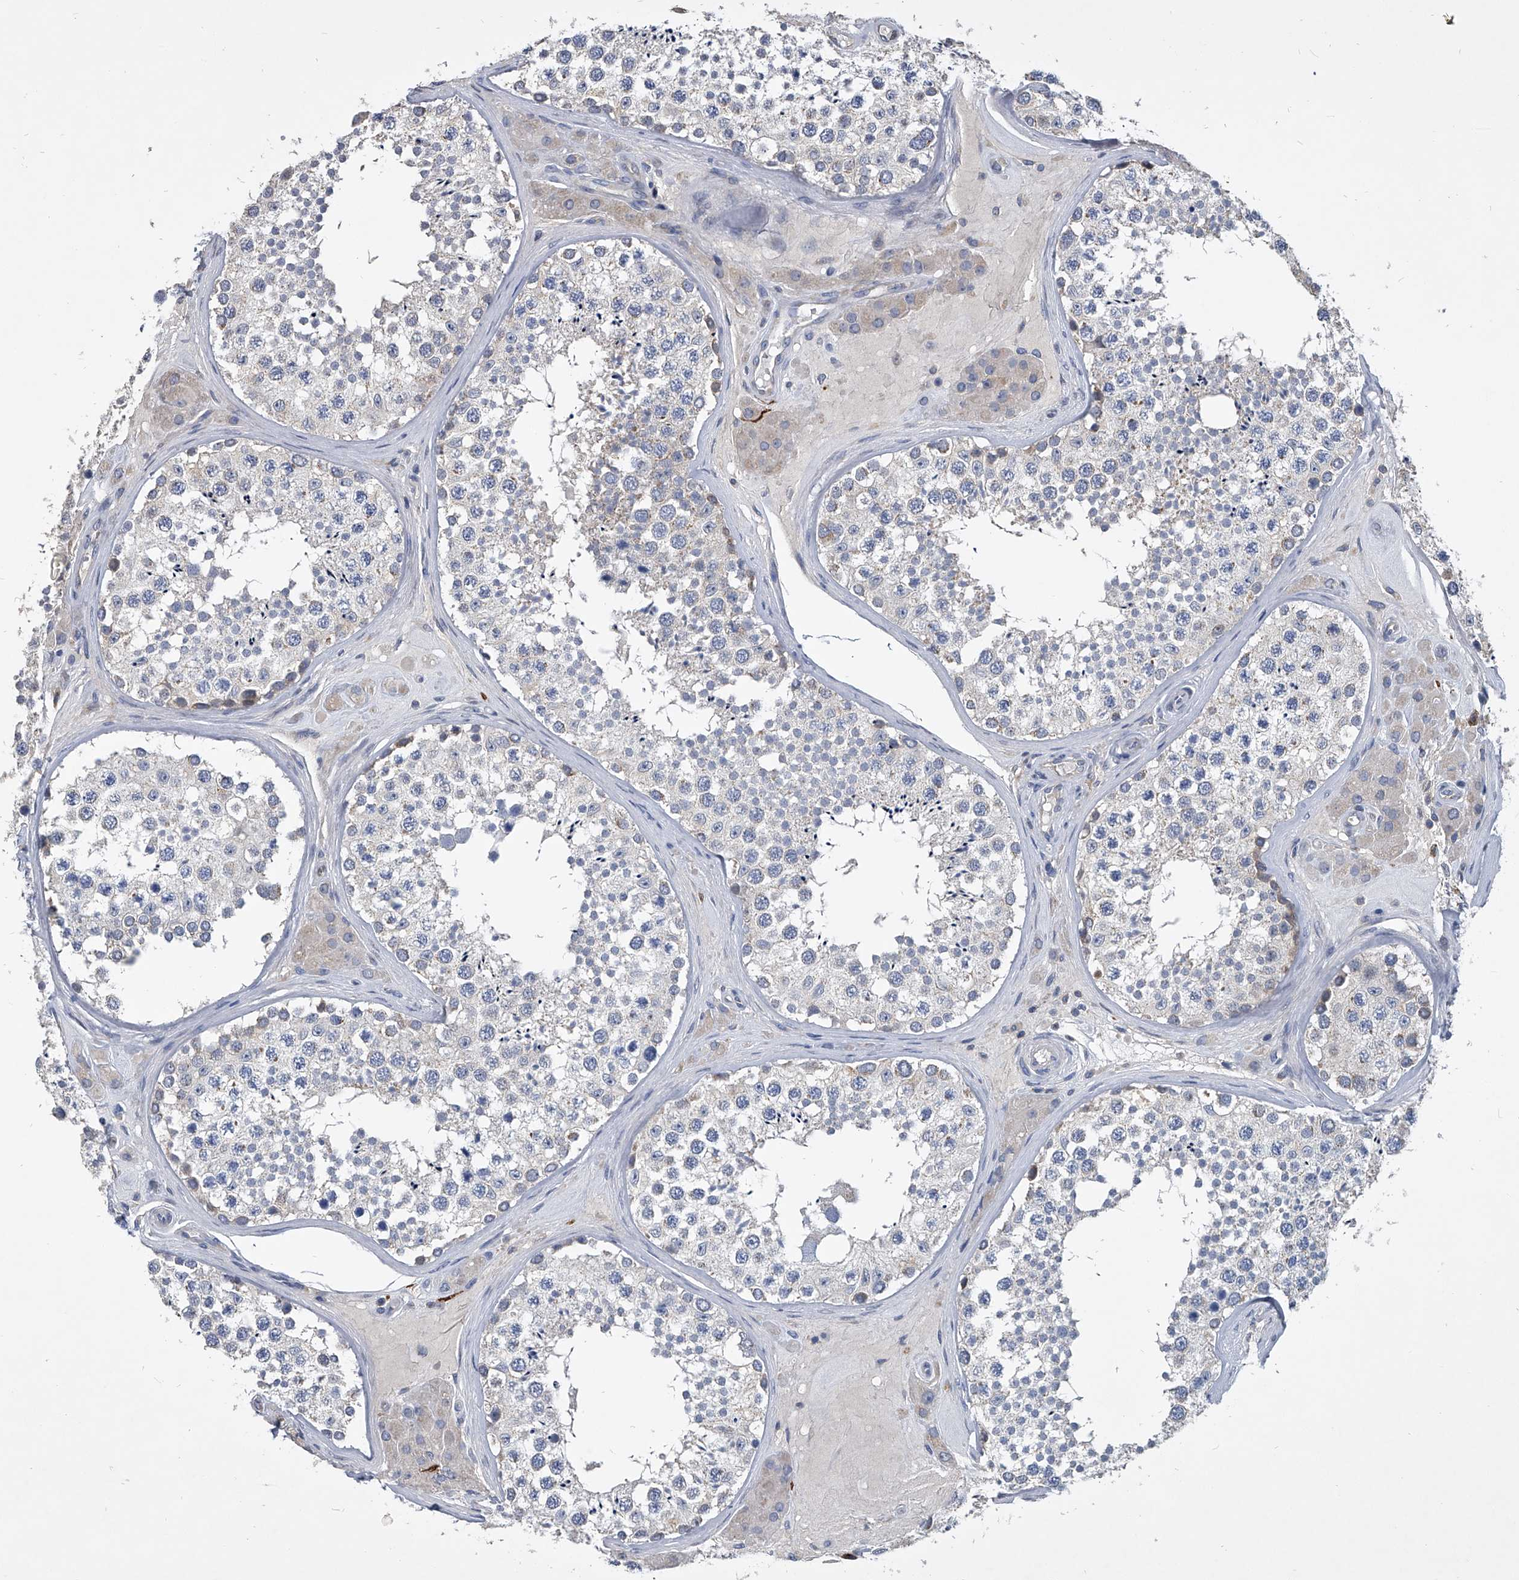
{"staining": {"intensity": "weak", "quantity": "<25%", "location": "cytoplasmic/membranous"}, "tissue": "testis", "cell_type": "Cells in seminiferous ducts", "image_type": "normal", "snomed": [{"axis": "morphology", "description": "Normal tissue, NOS"}, {"axis": "topography", "description": "Testis"}], "caption": "This is an IHC photomicrograph of unremarkable testis. There is no expression in cells in seminiferous ducts.", "gene": "SPP1", "patient": {"sex": "male", "age": 46}}